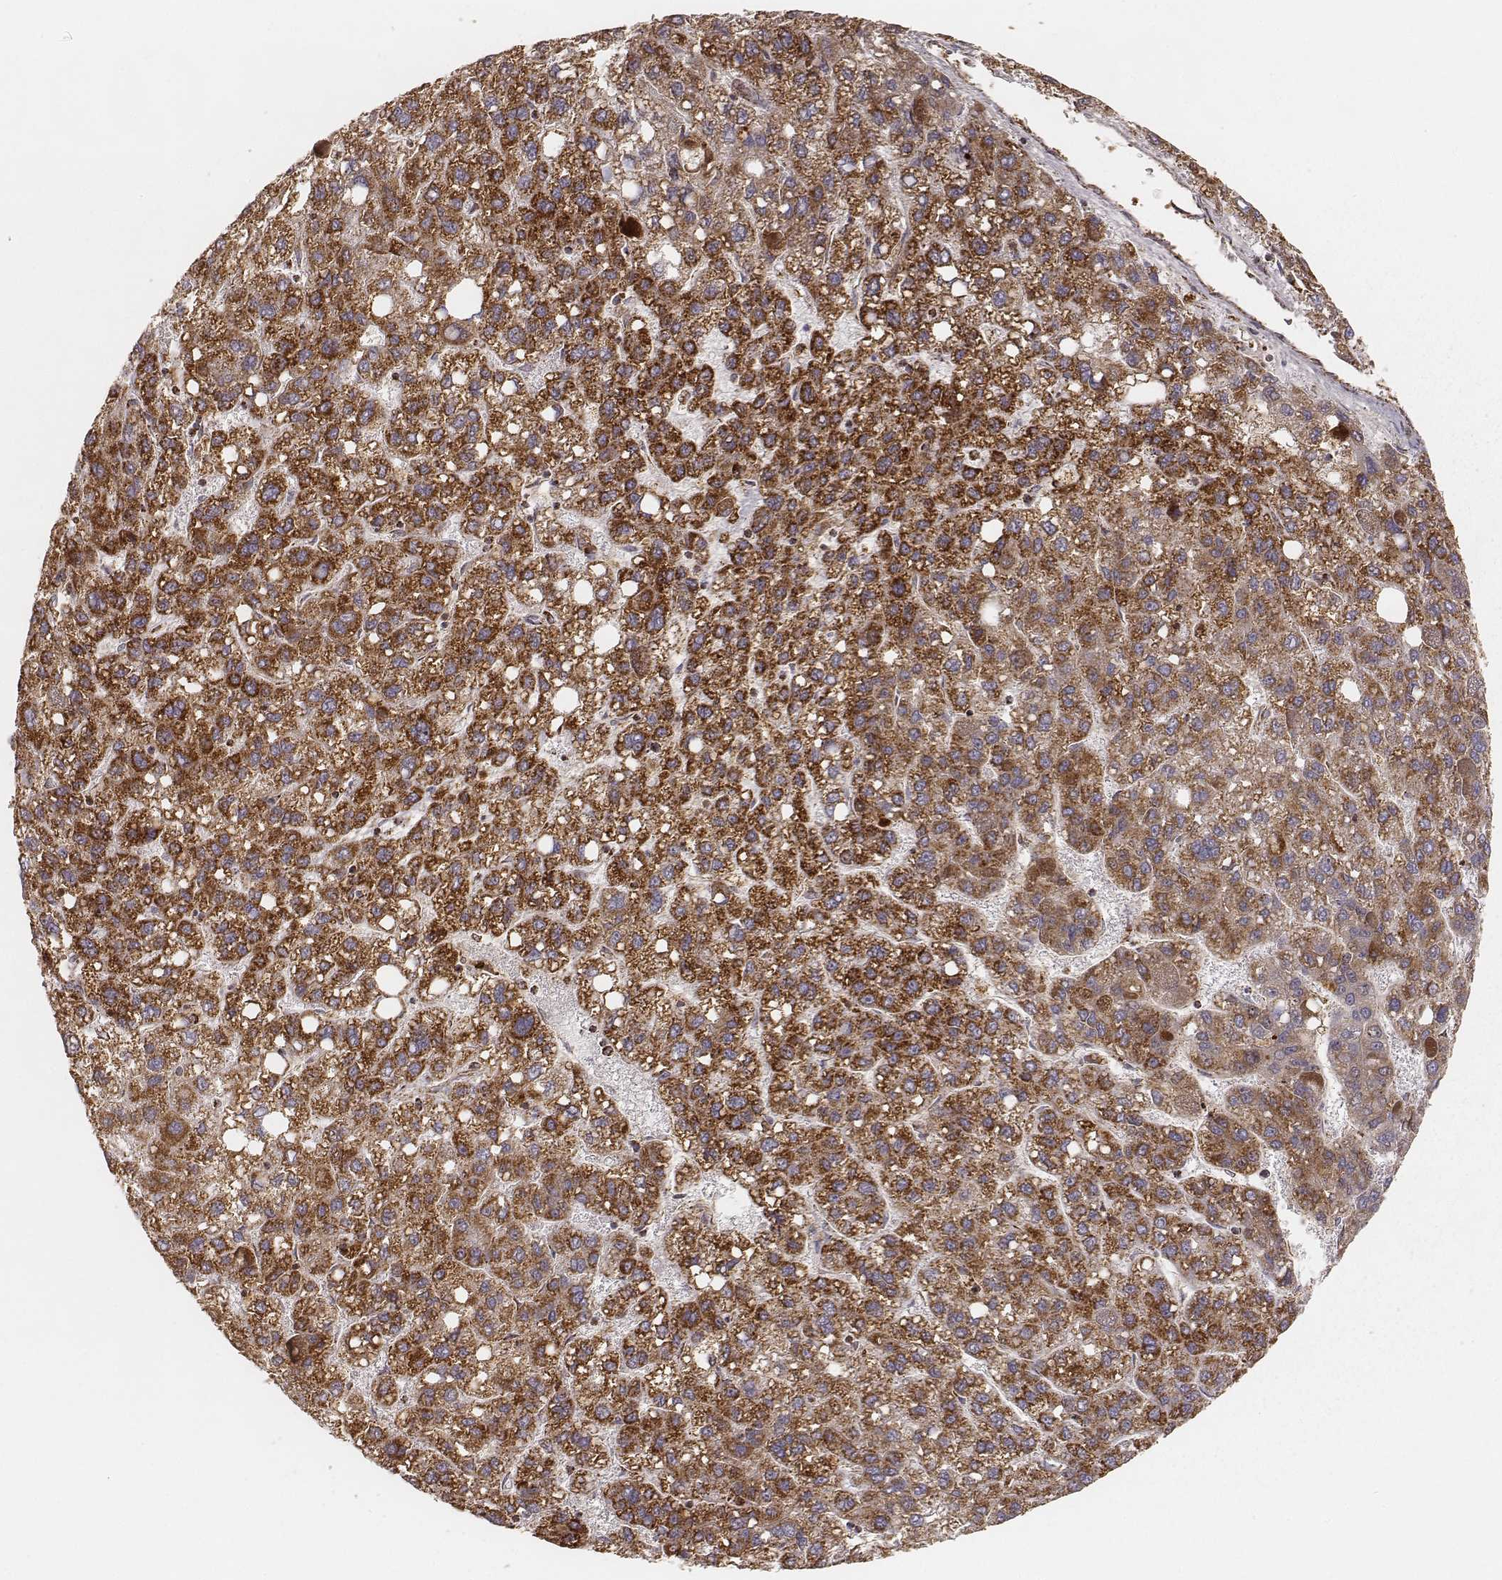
{"staining": {"intensity": "strong", "quantity": ">75%", "location": "cytoplasmic/membranous"}, "tissue": "liver cancer", "cell_type": "Tumor cells", "image_type": "cancer", "snomed": [{"axis": "morphology", "description": "Carcinoma, Hepatocellular, NOS"}, {"axis": "topography", "description": "Liver"}], "caption": "Immunohistochemistry micrograph of neoplastic tissue: liver cancer stained using immunohistochemistry (IHC) shows high levels of strong protein expression localized specifically in the cytoplasmic/membranous of tumor cells, appearing as a cytoplasmic/membranous brown color.", "gene": "CS", "patient": {"sex": "female", "age": 82}}